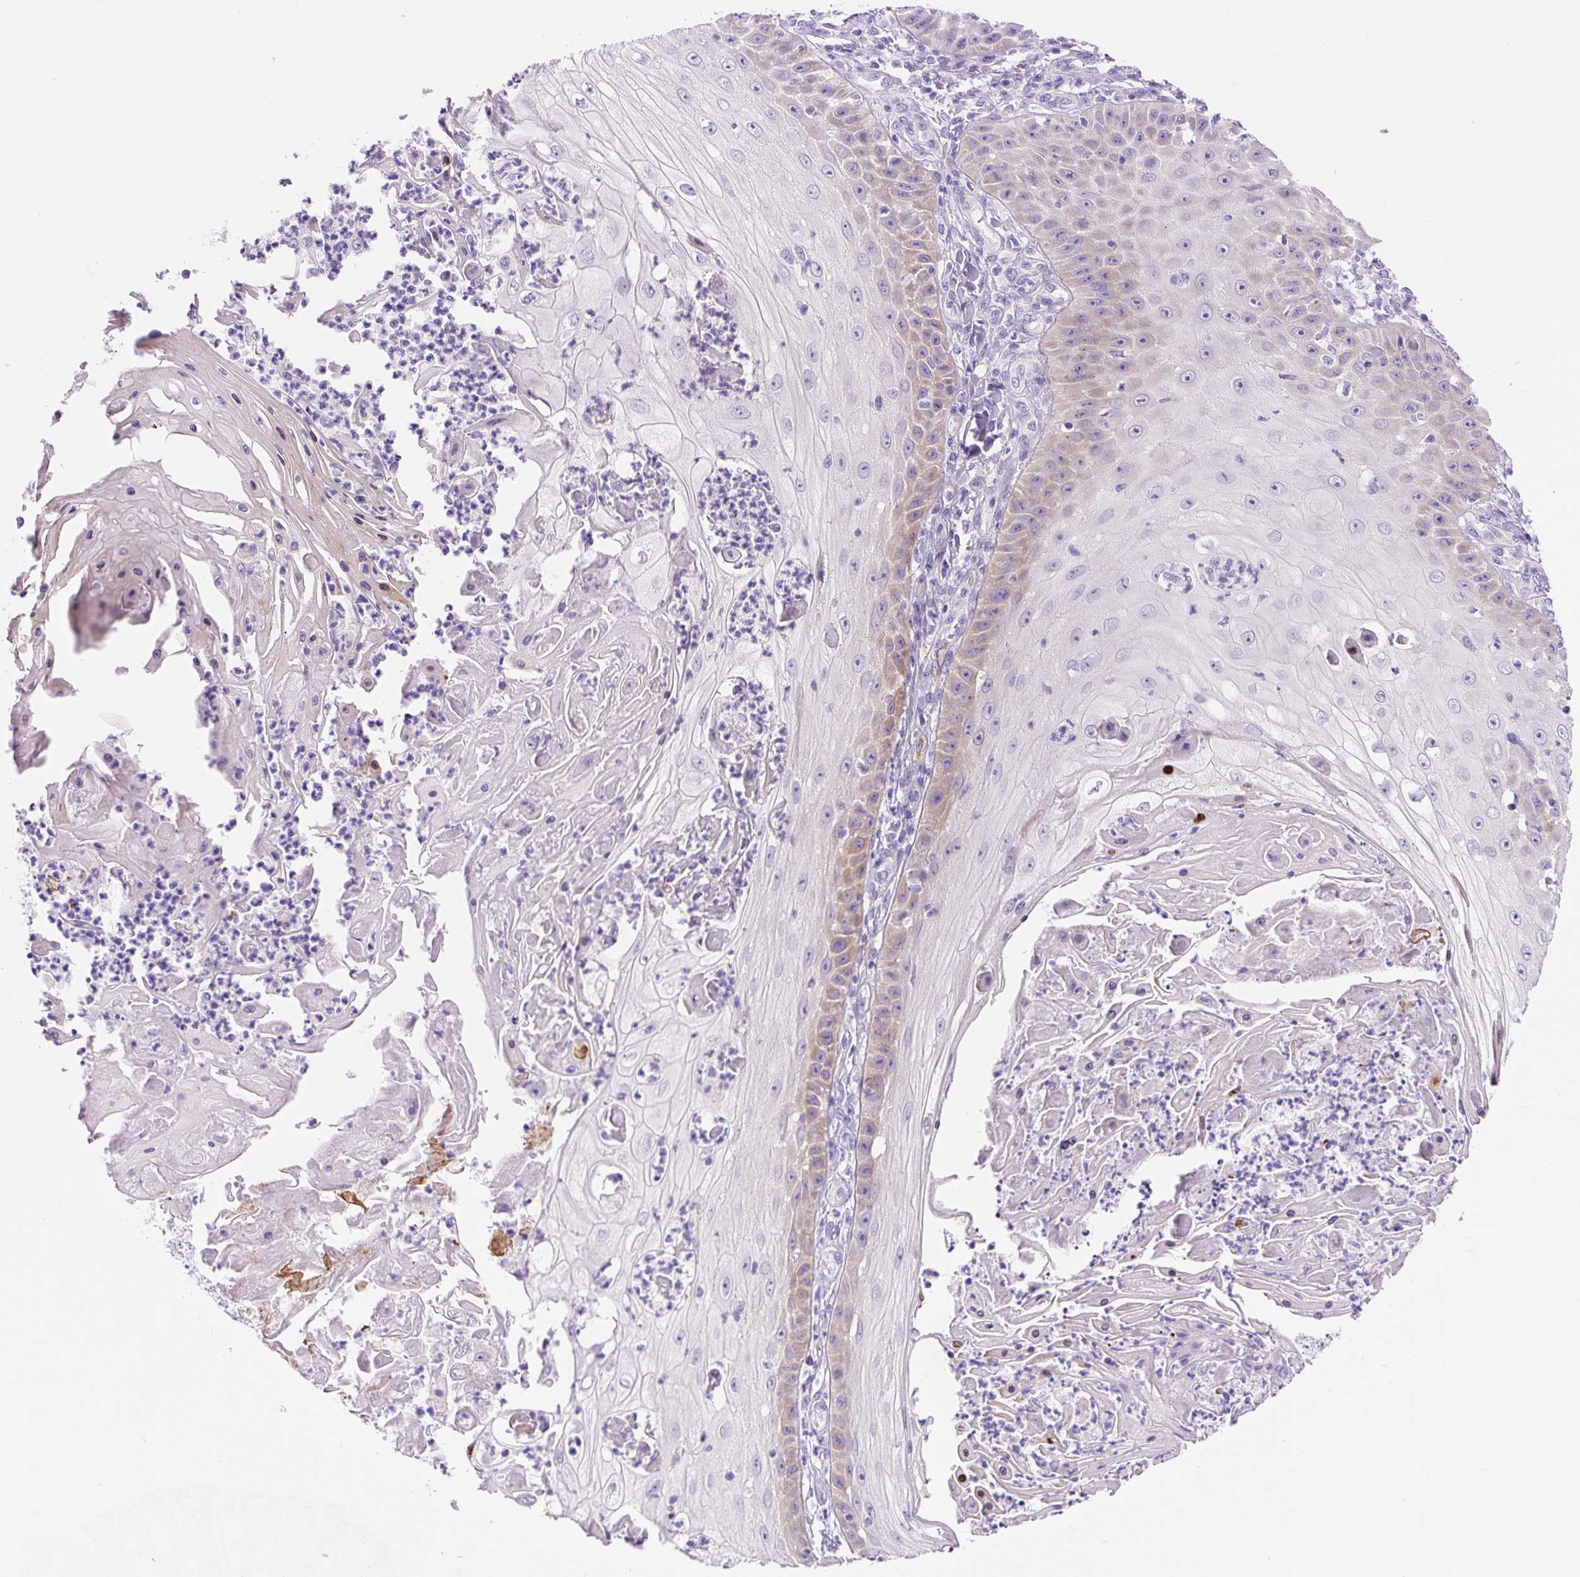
{"staining": {"intensity": "weak", "quantity": "<25%", "location": "cytoplasmic/membranous"}, "tissue": "skin cancer", "cell_type": "Tumor cells", "image_type": "cancer", "snomed": [{"axis": "morphology", "description": "Squamous cell carcinoma, NOS"}, {"axis": "topography", "description": "Skin"}], "caption": "IHC of skin cancer demonstrates no expression in tumor cells. (Brightfield microscopy of DAB (3,3'-diaminobenzidine) immunohistochemistry at high magnification).", "gene": "ASB4", "patient": {"sex": "male", "age": 70}}